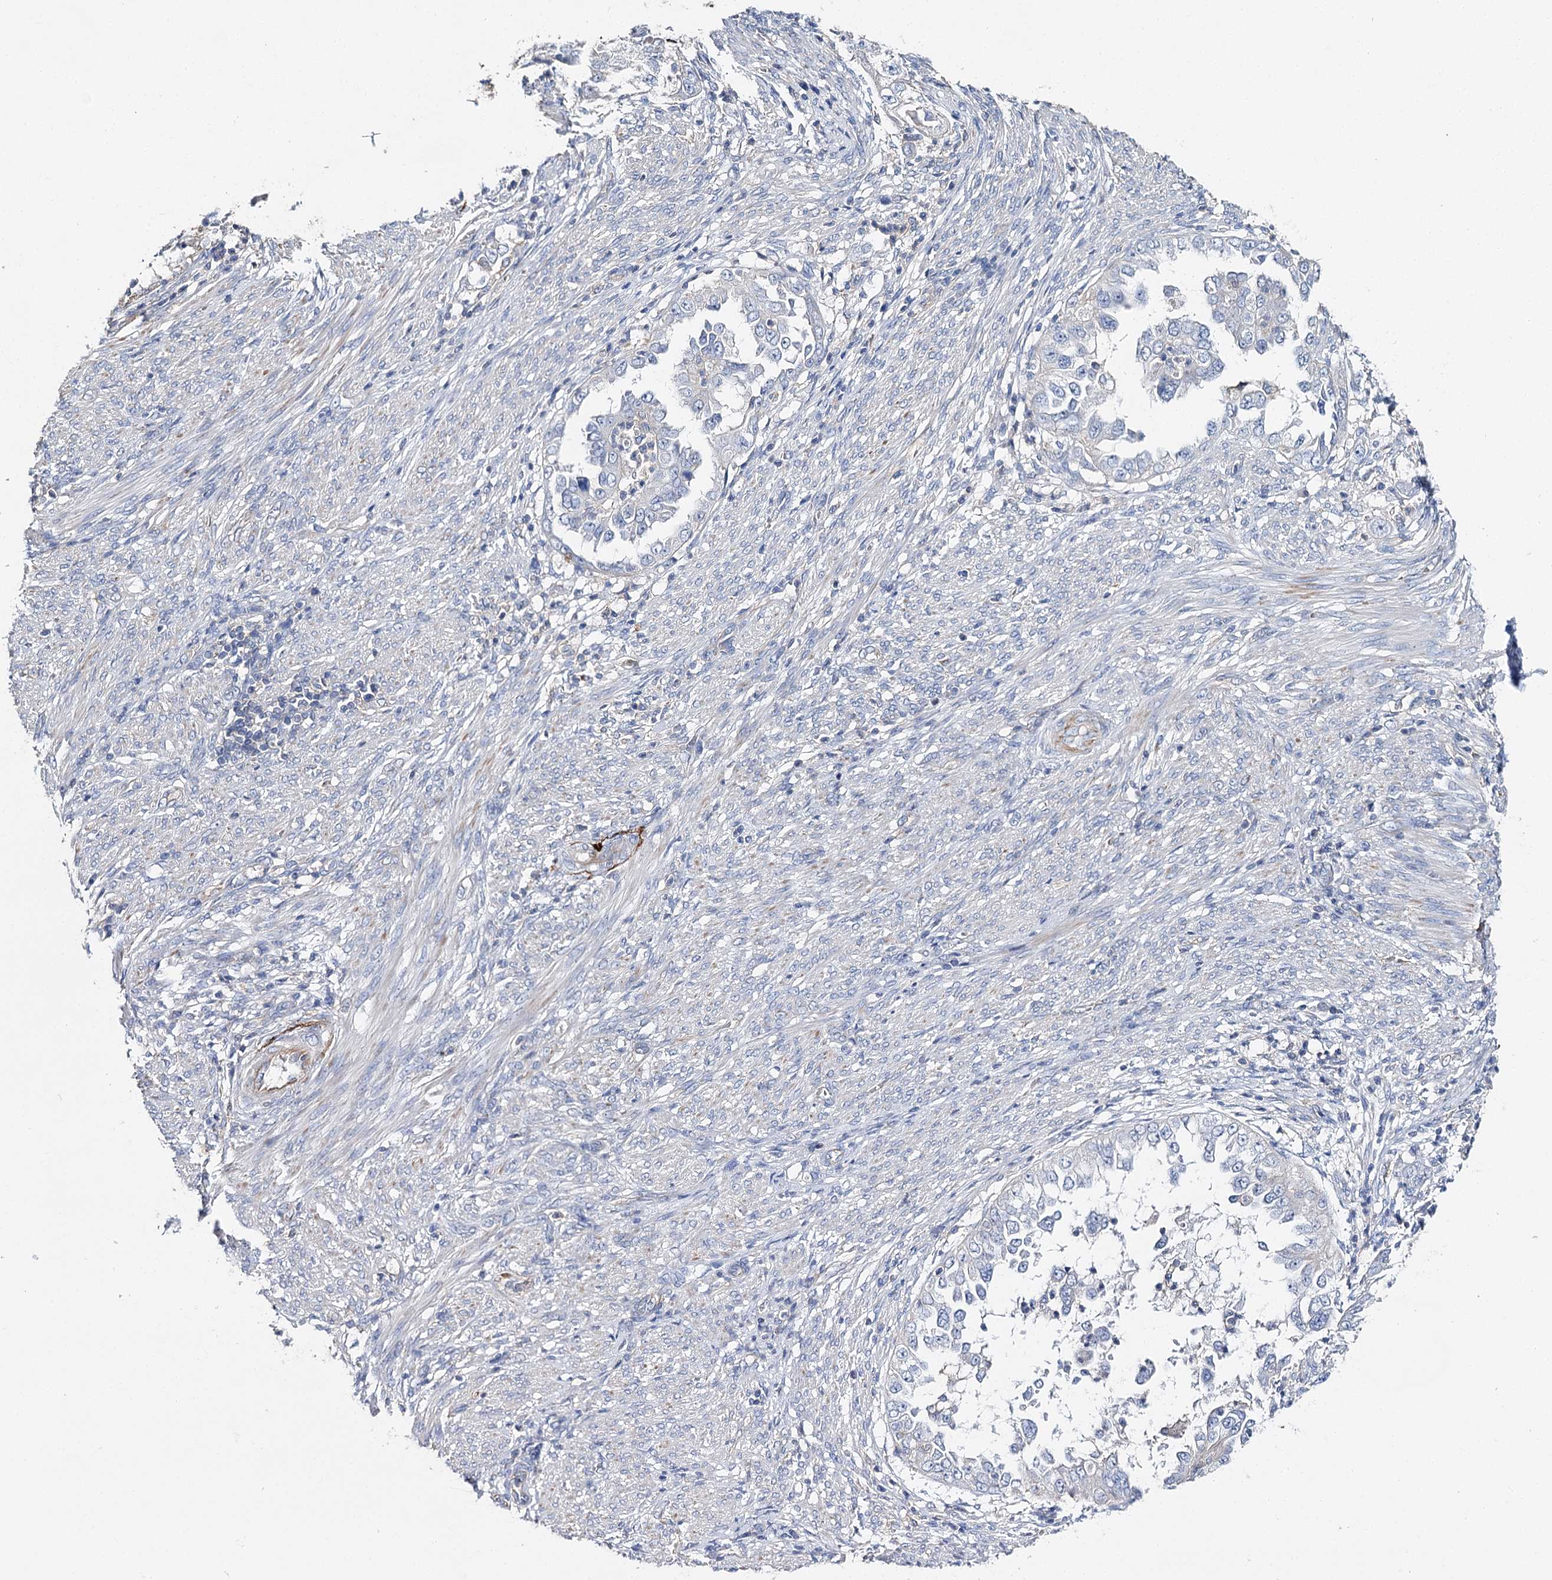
{"staining": {"intensity": "negative", "quantity": "none", "location": "none"}, "tissue": "endometrial cancer", "cell_type": "Tumor cells", "image_type": "cancer", "snomed": [{"axis": "morphology", "description": "Adenocarcinoma, NOS"}, {"axis": "topography", "description": "Endometrium"}], "caption": "Immunohistochemistry (IHC) image of endometrial cancer (adenocarcinoma) stained for a protein (brown), which shows no positivity in tumor cells.", "gene": "EPYC", "patient": {"sex": "female", "age": 85}}